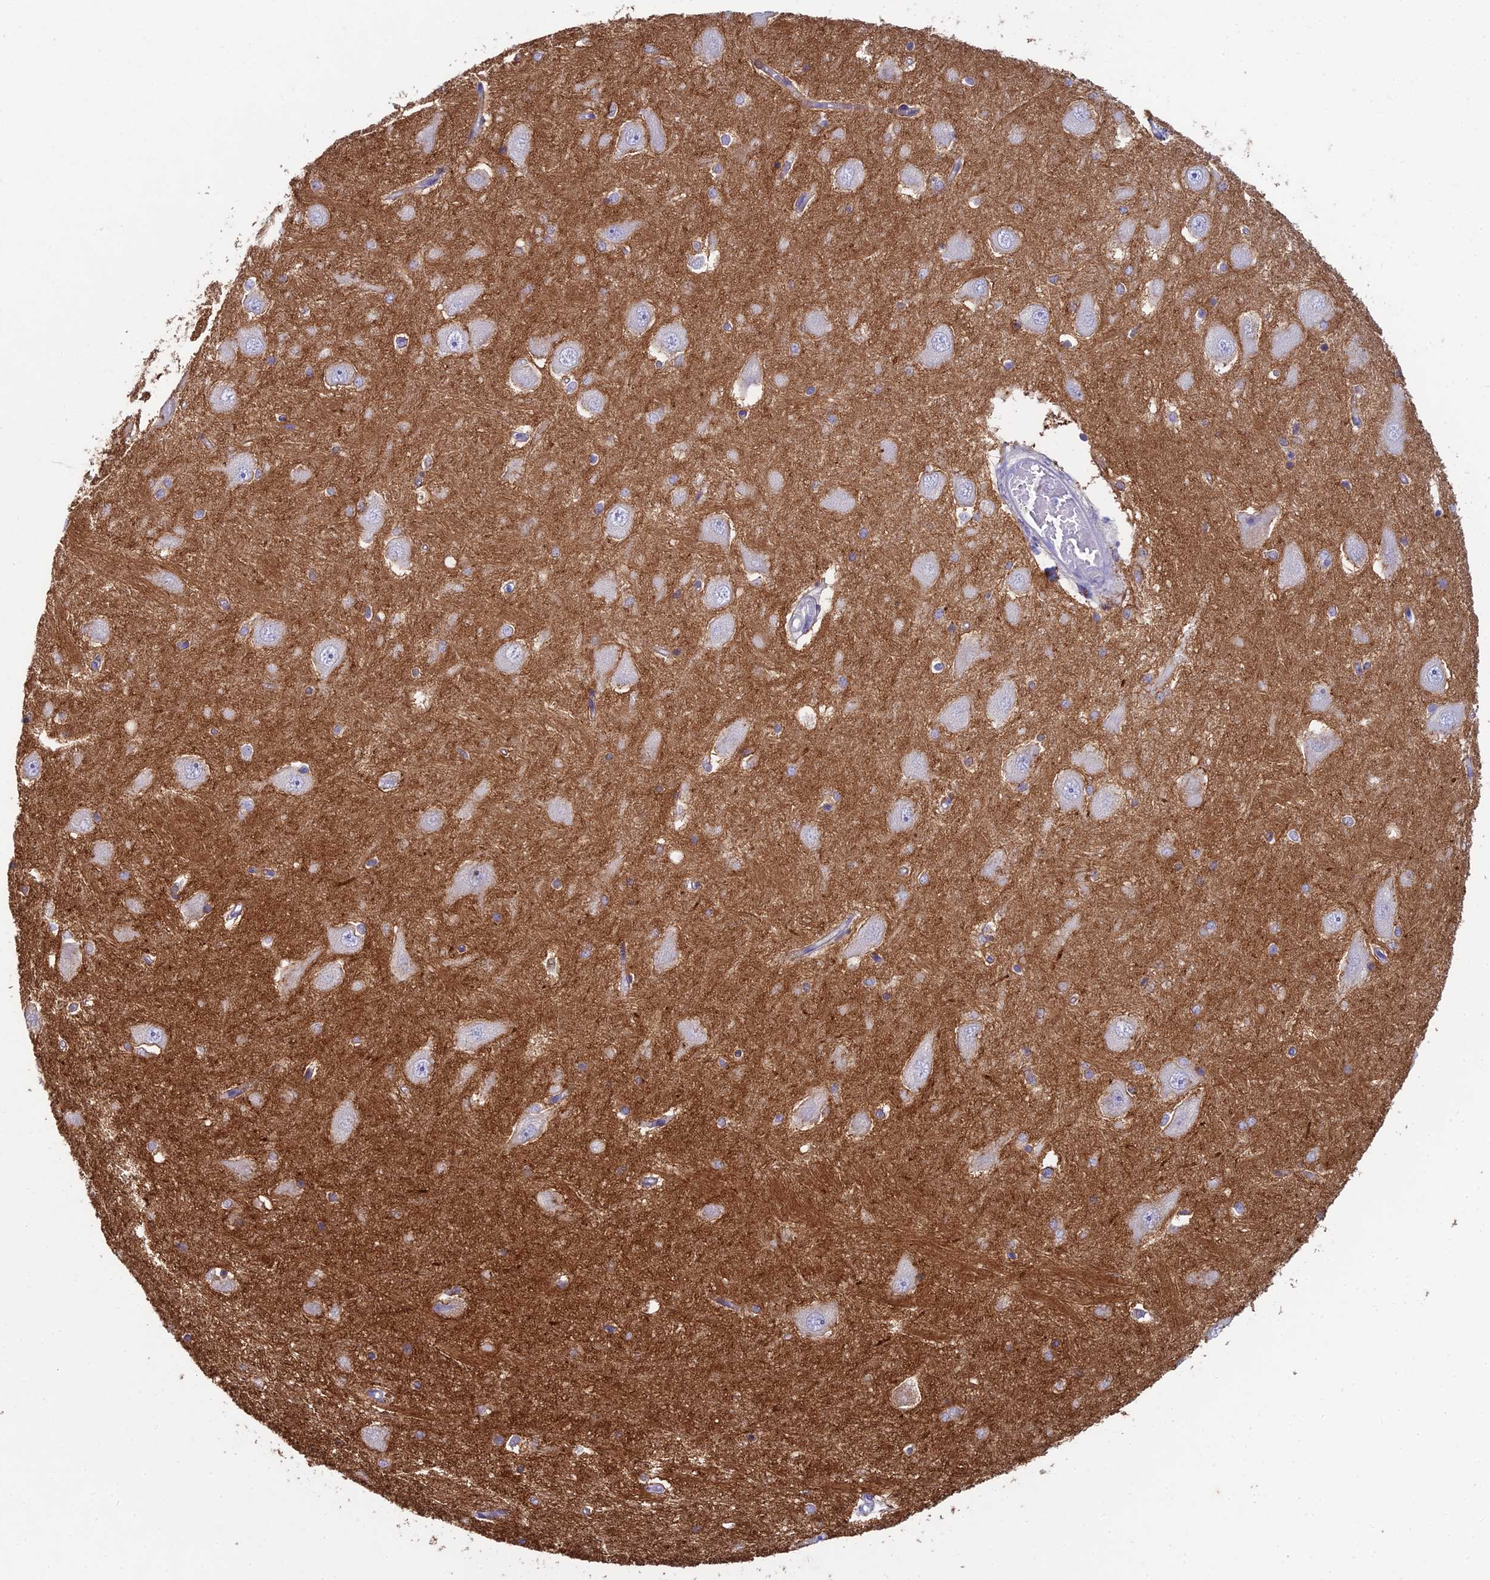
{"staining": {"intensity": "moderate", "quantity": "<25%", "location": "cytoplasmic/membranous"}, "tissue": "hippocampus", "cell_type": "Glial cells", "image_type": "normal", "snomed": [{"axis": "morphology", "description": "Normal tissue, NOS"}, {"axis": "topography", "description": "Hippocampus"}], "caption": "Immunohistochemical staining of benign human hippocampus shows low levels of moderate cytoplasmic/membranous expression in approximately <25% of glial cells.", "gene": "NCAM1", "patient": {"sex": "male", "age": 45}}